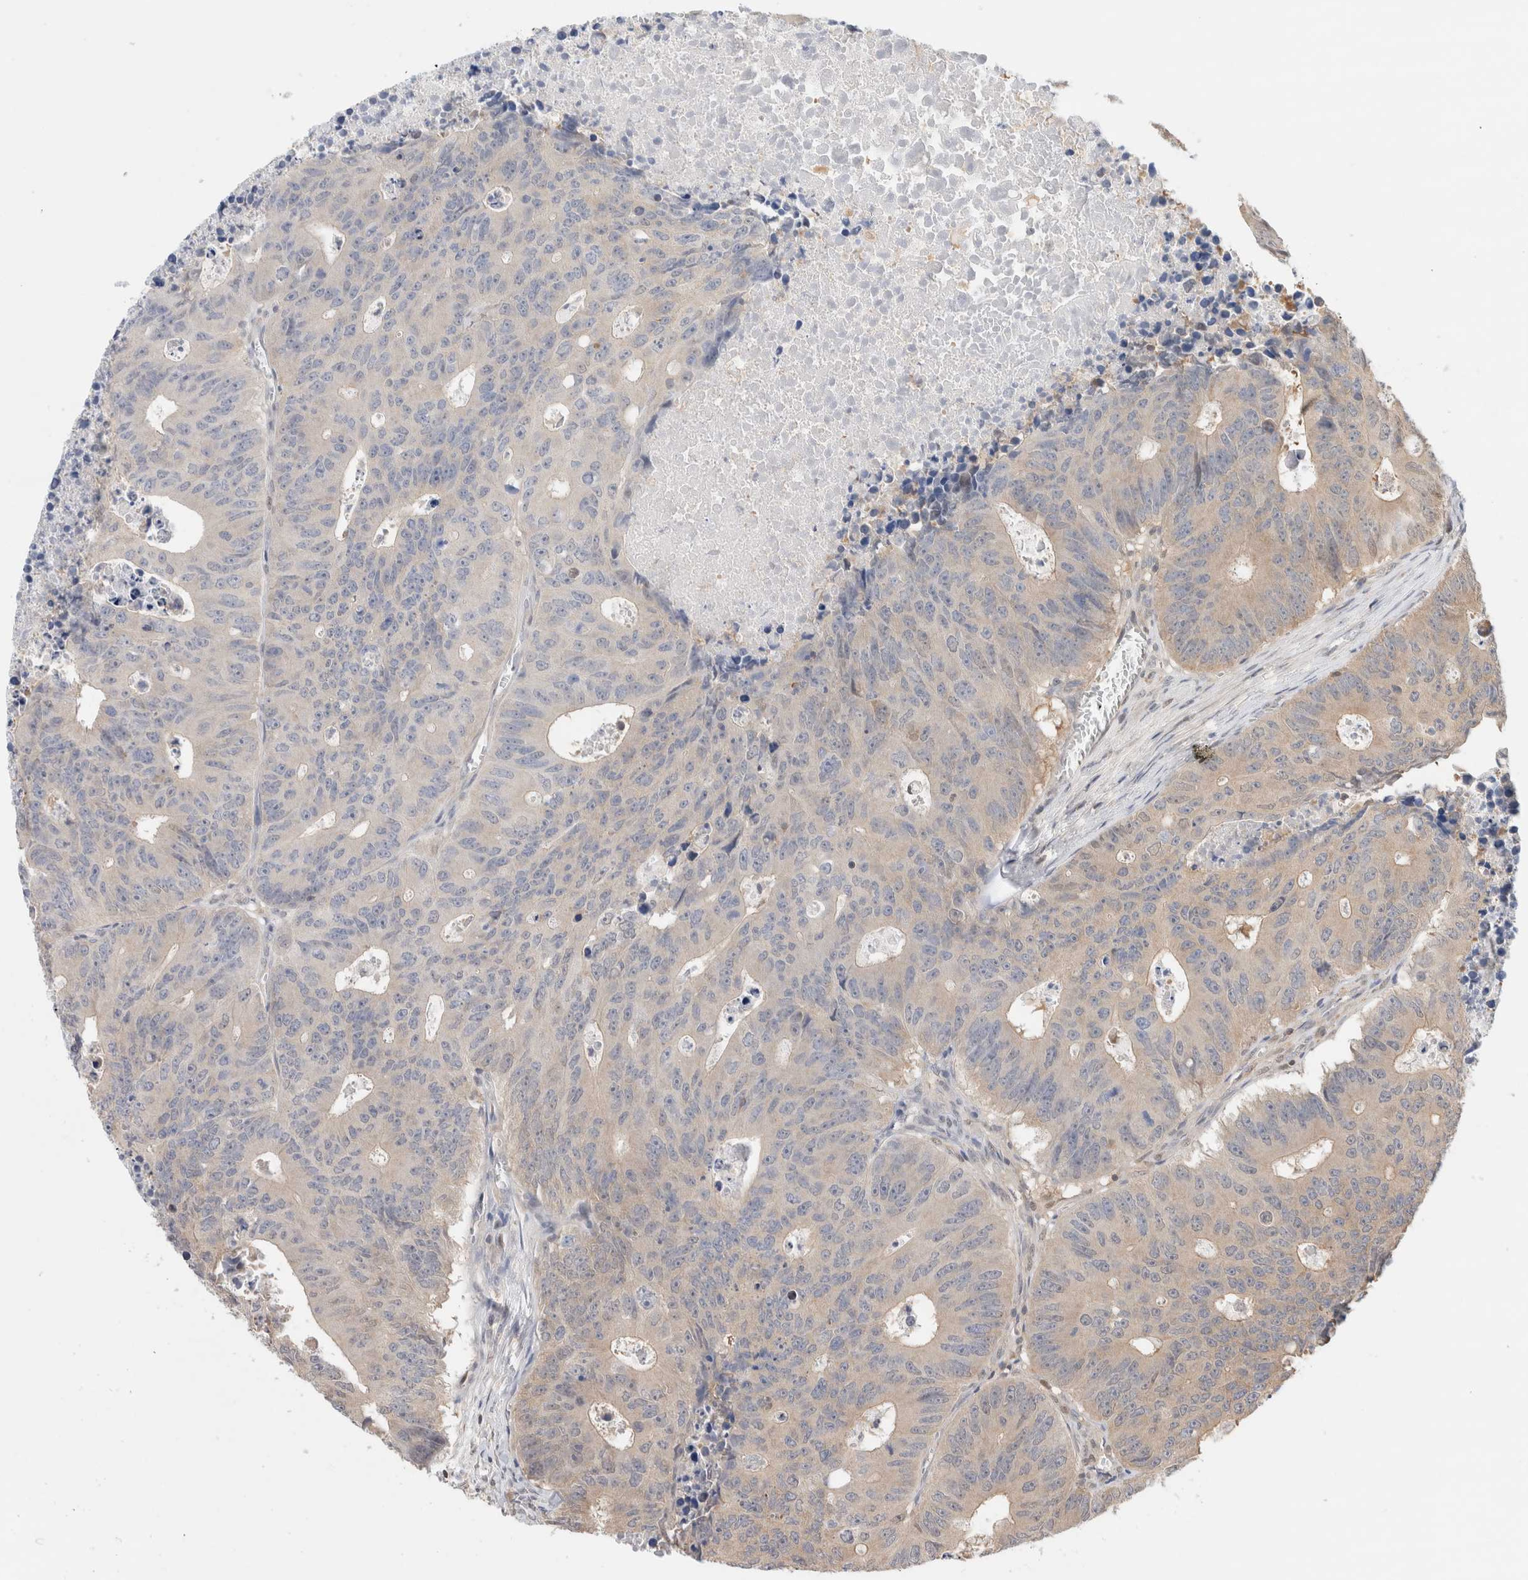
{"staining": {"intensity": "negative", "quantity": "none", "location": "none"}, "tissue": "colorectal cancer", "cell_type": "Tumor cells", "image_type": "cancer", "snomed": [{"axis": "morphology", "description": "Adenocarcinoma, NOS"}, {"axis": "topography", "description": "Colon"}], "caption": "DAB immunohistochemical staining of human colorectal adenocarcinoma displays no significant positivity in tumor cells.", "gene": "C17orf97", "patient": {"sex": "male", "age": 87}}